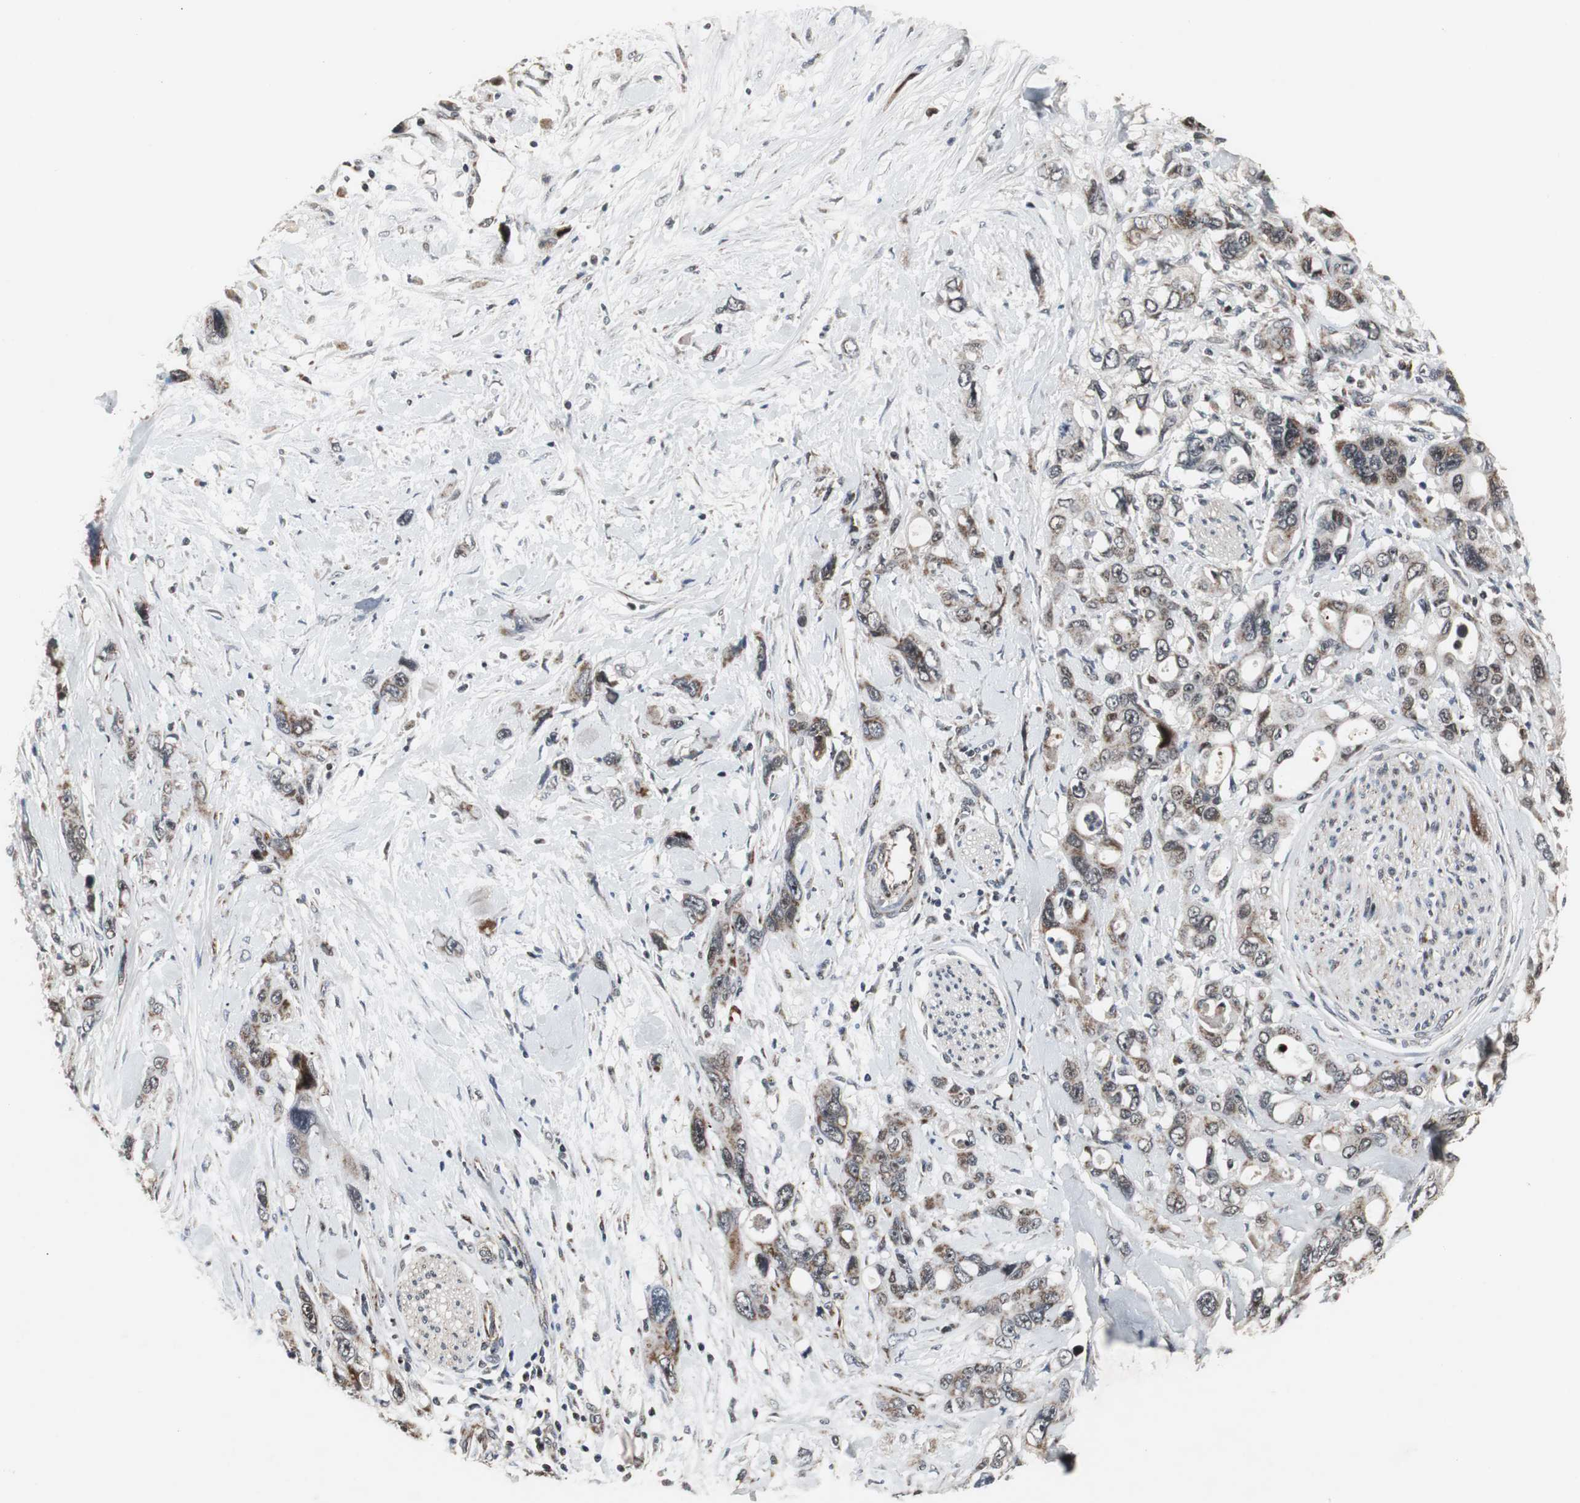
{"staining": {"intensity": "moderate", "quantity": "25%-75%", "location": "cytoplasmic/membranous"}, "tissue": "pancreatic cancer", "cell_type": "Tumor cells", "image_type": "cancer", "snomed": [{"axis": "morphology", "description": "Adenocarcinoma, NOS"}, {"axis": "topography", "description": "Pancreas"}], "caption": "A micrograph of human pancreatic adenocarcinoma stained for a protein displays moderate cytoplasmic/membranous brown staining in tumor cells.", "gene": "MRPL40", "patient": {"sex": "male", "age": 46}}